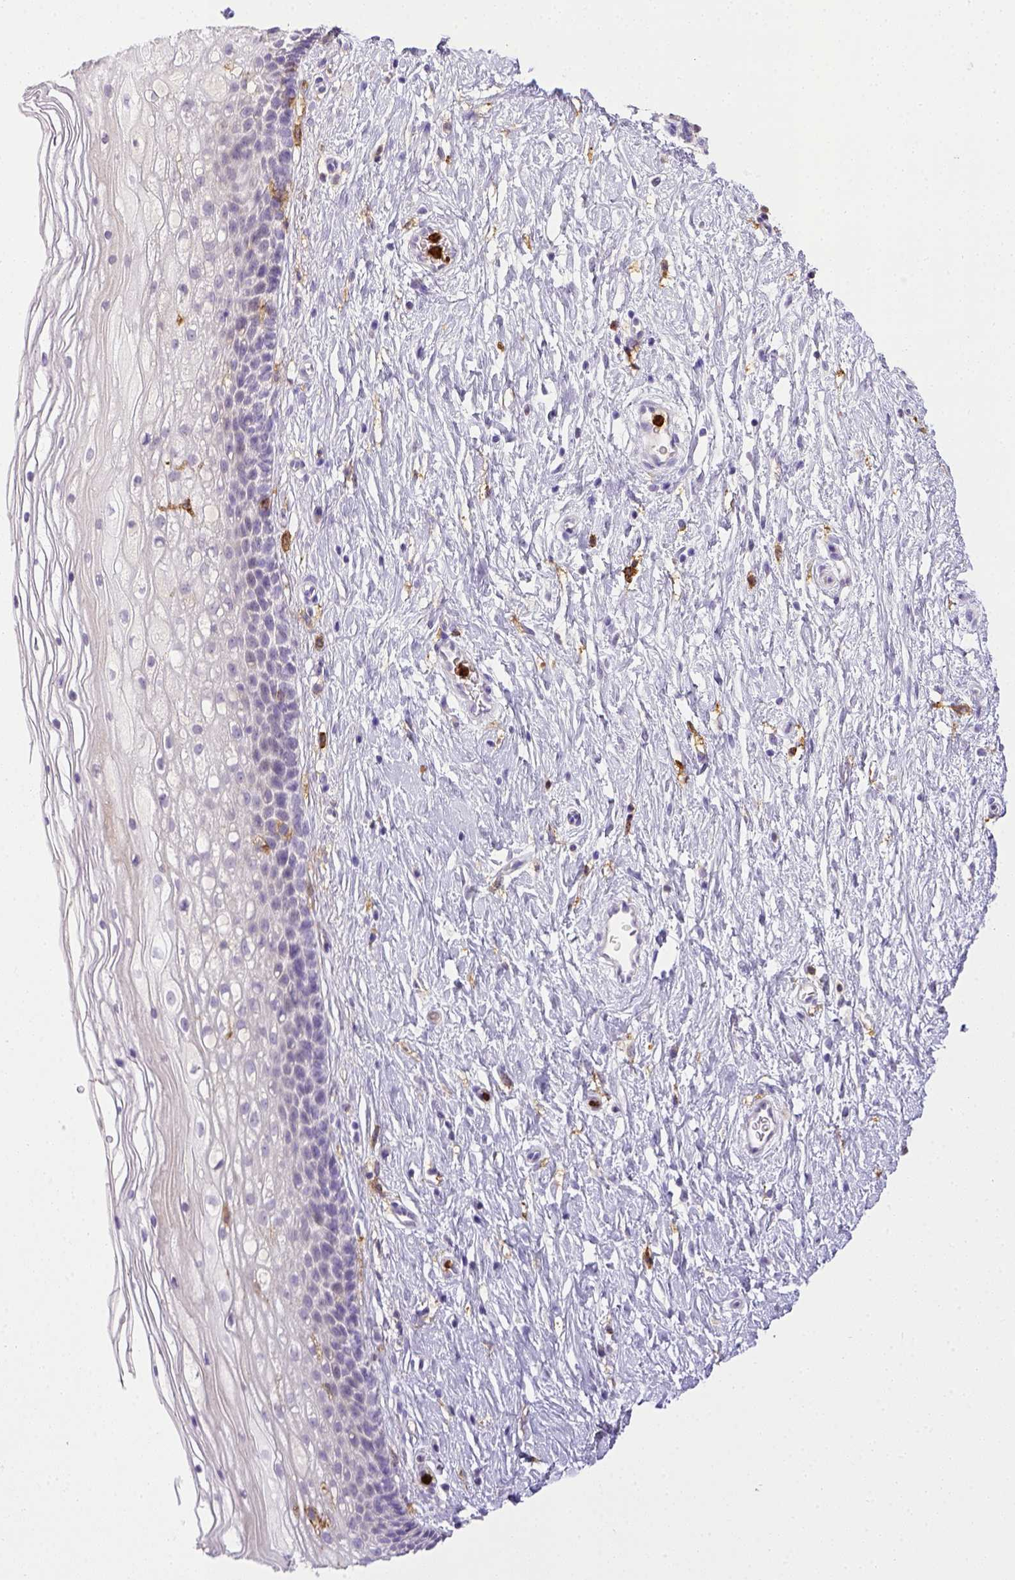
{"staining": {"intensity": "negative", "quantity": "none", "location": "none"}, "tissue": "cervix", "cell_type": "Glandular cells", "image_type": "normal", "snomed": [{"axis": "morphology", "description": "Normal tissue, NOS"}, {"axis": "topography", "description": "Cervix"}], "caption": "The photomicrograph displays no significant positivity in glandular cells of cervix. (Immunohistochemistry, brightfield microscopy, high magnification).", "gene": "ITGAM", "patient": {"sex": "female", "age": 34}}